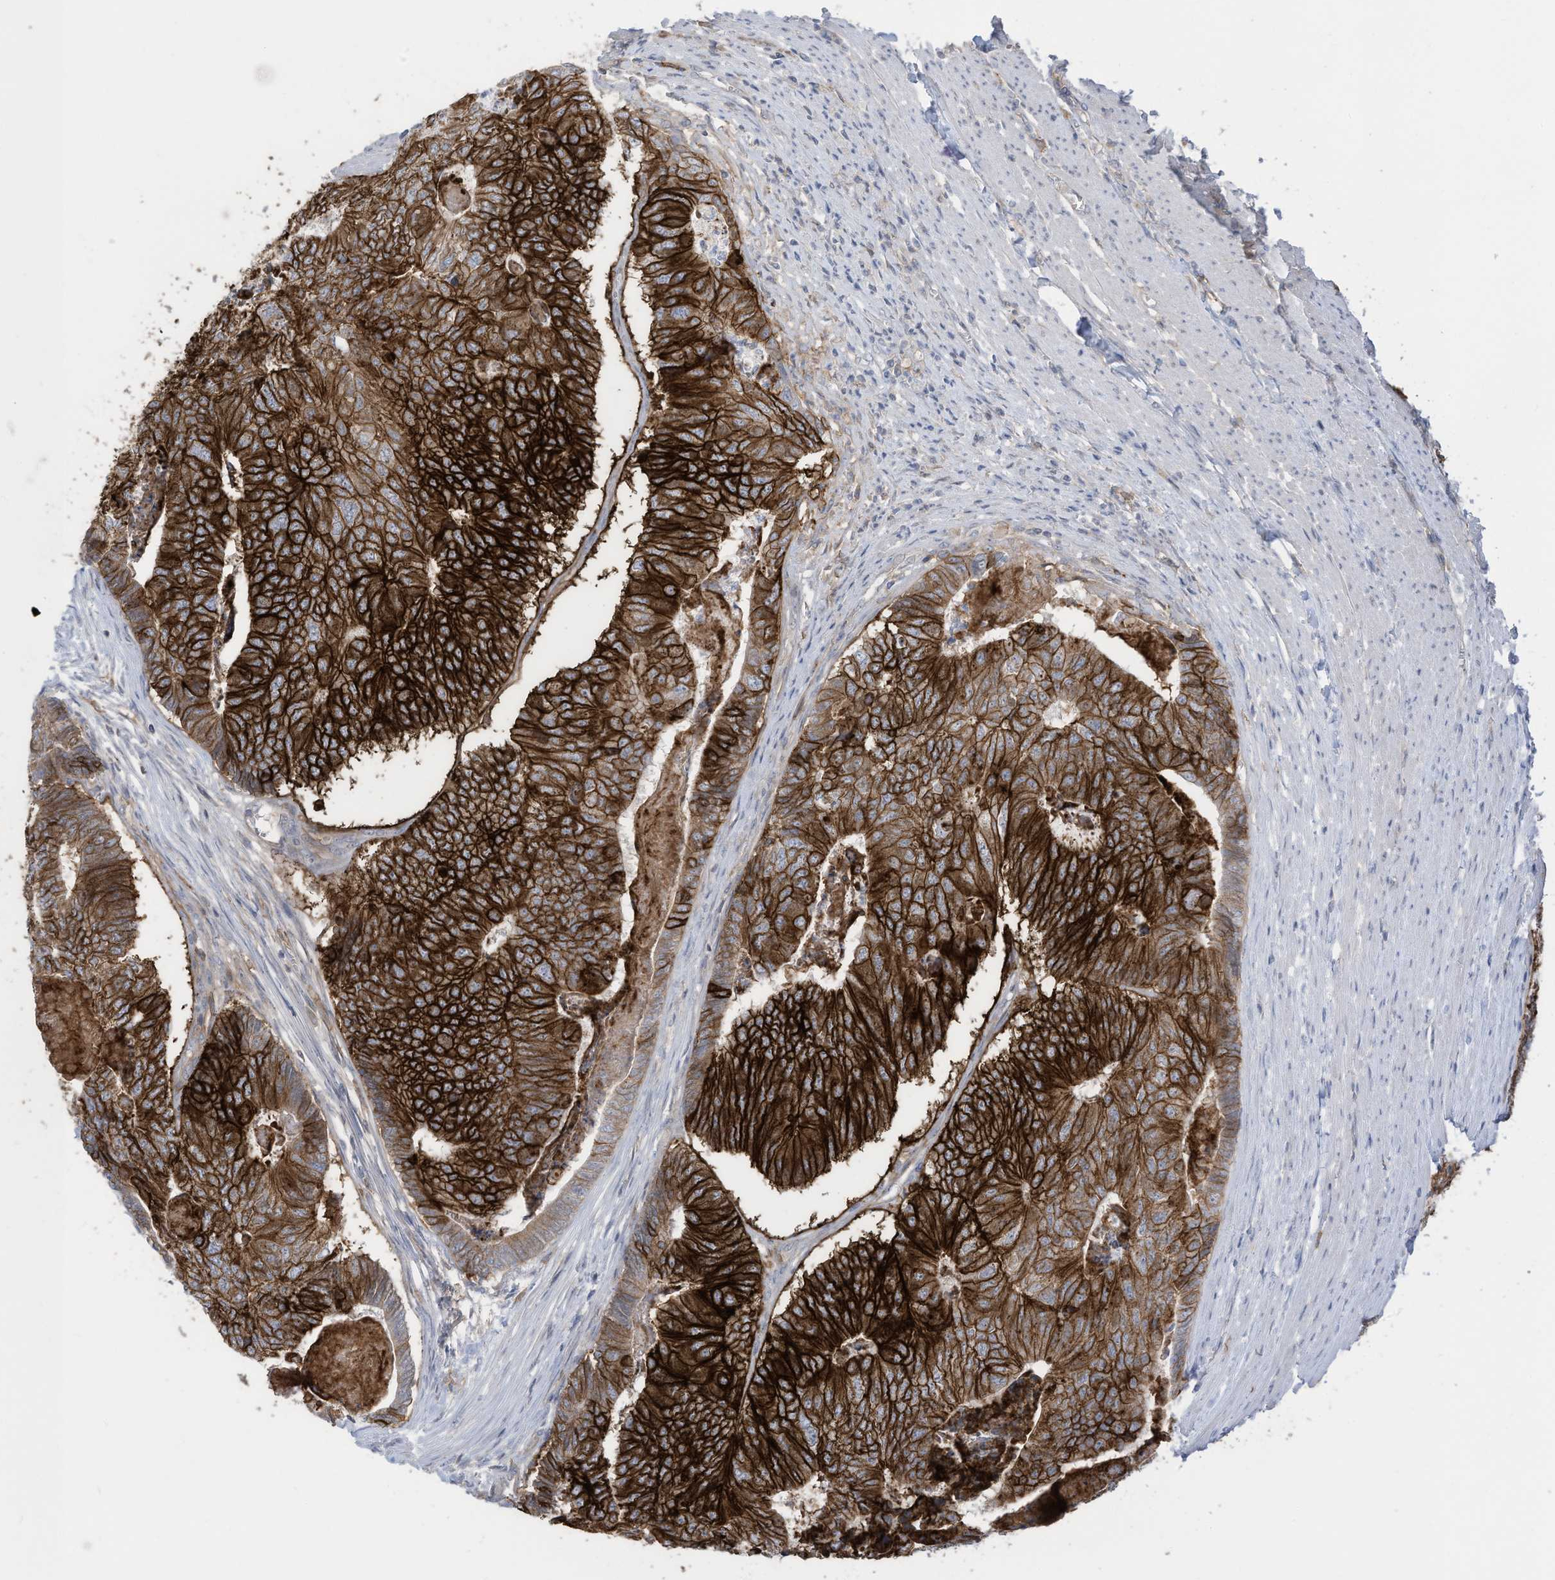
{"staining": {"intensity": "strong", "quantity": ">75%", "location": "cytoplasmic/membranous"}, "tissue": "colorectal cancer", "cell_type": "Tumor cells", "image_type": "cancer", "snomed": [{"axis": "morphology", "description": "Adenocarcinoma, NOS"}, {"axis": "topography", "description": "Colon"}], "caption": "Immunohistochemistry (IHC) micrograph of neoplastic tissue: human colorectal adenocarcinoma stained using immunohistochemistry displays high levels of strong protein expression localized specifically in the cytoplasmic/membranous of tumor cells, appearing as a cytoplasmic/membranous brown color.", "gene": "SLC1A5", "patient": {"sex": "female", "age": 67}}